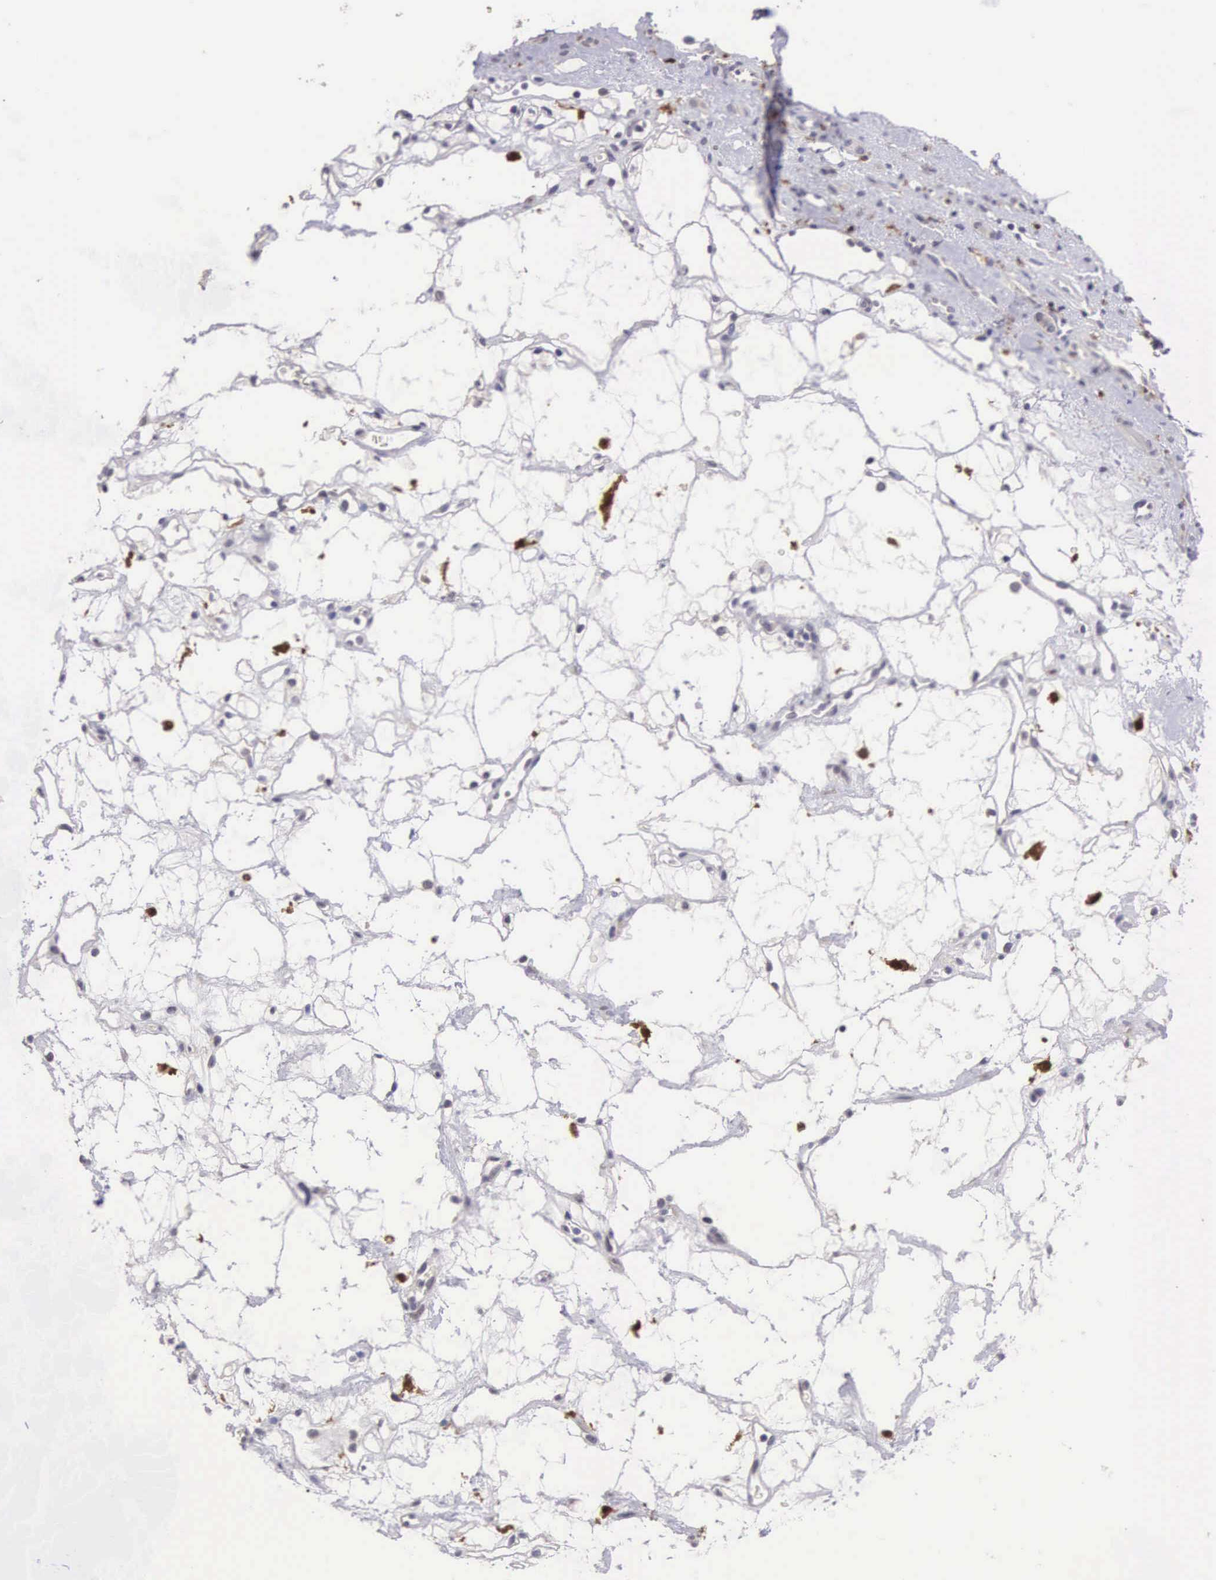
{"staining": {"intensity": "weak", "quantity": "25%-75%", "location": "cytoplasmic/membranous"}, "tissue": "renal cancer", "cell_type": "Tumor cells", "image_type": "cancer", "snomed": [{"axis": "morphology", "description": "Adenocarcinoma, NOS"}, {"axis": "topography", "description": "Kidney"}], "caption": "Renal cancer stained for a protein displays weak cytoplasmic/membranous positivity in tumor cells.", "gene": "CDC45", "patient": {"sex": "female", "age": 60}}